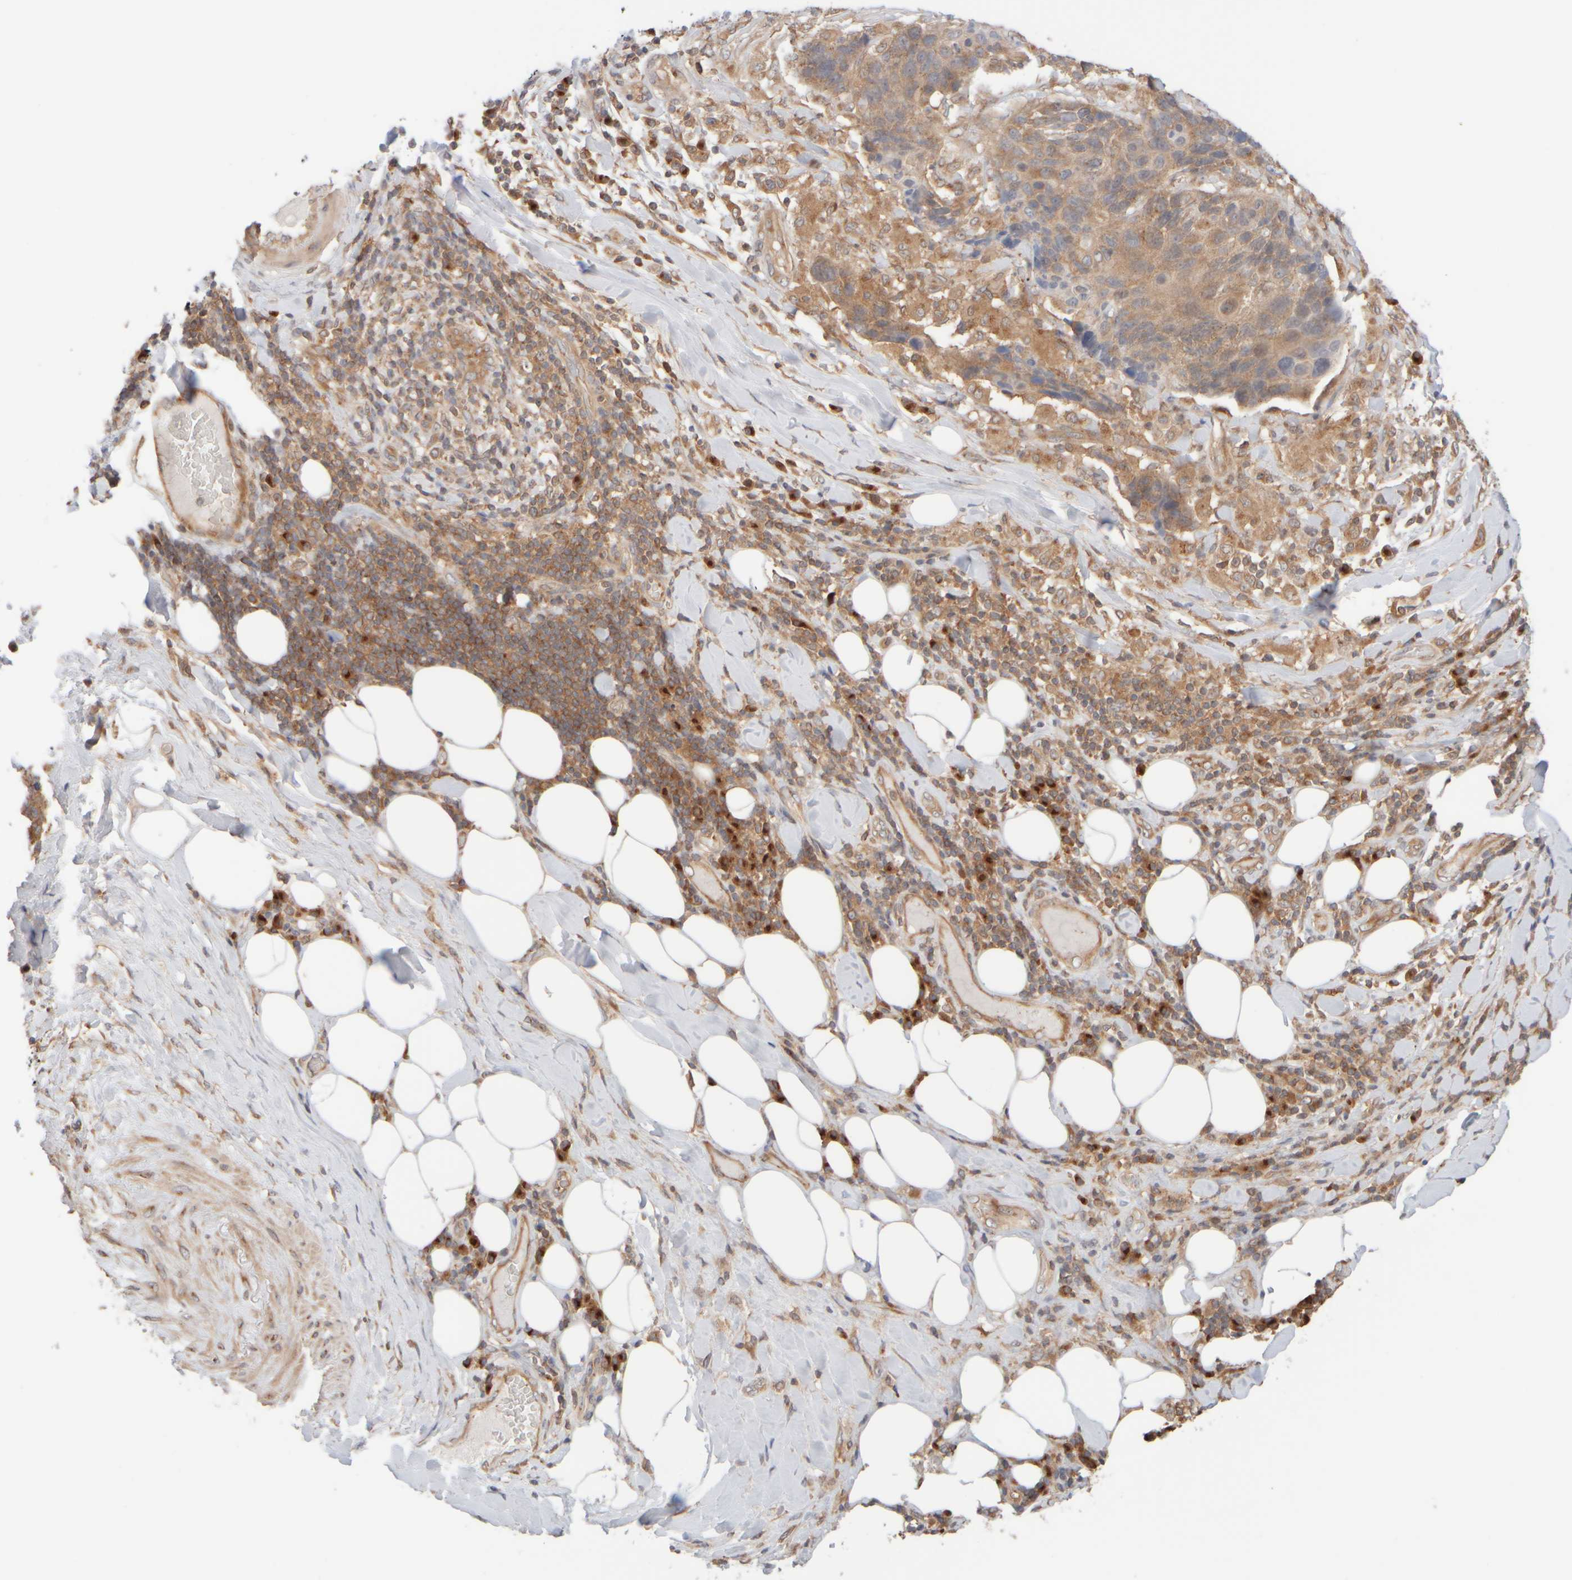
{"staining": {"intensity": "weak", "quantity": ">75%", "location": "cytoplasmic/membranous"}, "tissue": "lung cancer", "cell_type": "Tumor cells", "image_type": "cancer", "snomed": [{"axis": "morphology", "description": "Squamous cell carcinoma, NOS"}, {"axis": "topography", "description": "Lung"}], "caption": "This is a micrograph of immunohistochemistry (IHC) staining of lung cancer (squamous cell carcinoma), which shows weak positivity in the cytoplasmic/membranous of tumor cells.", "gene": "RABEP1", "patient": {"sex": "male", "age": 66}}